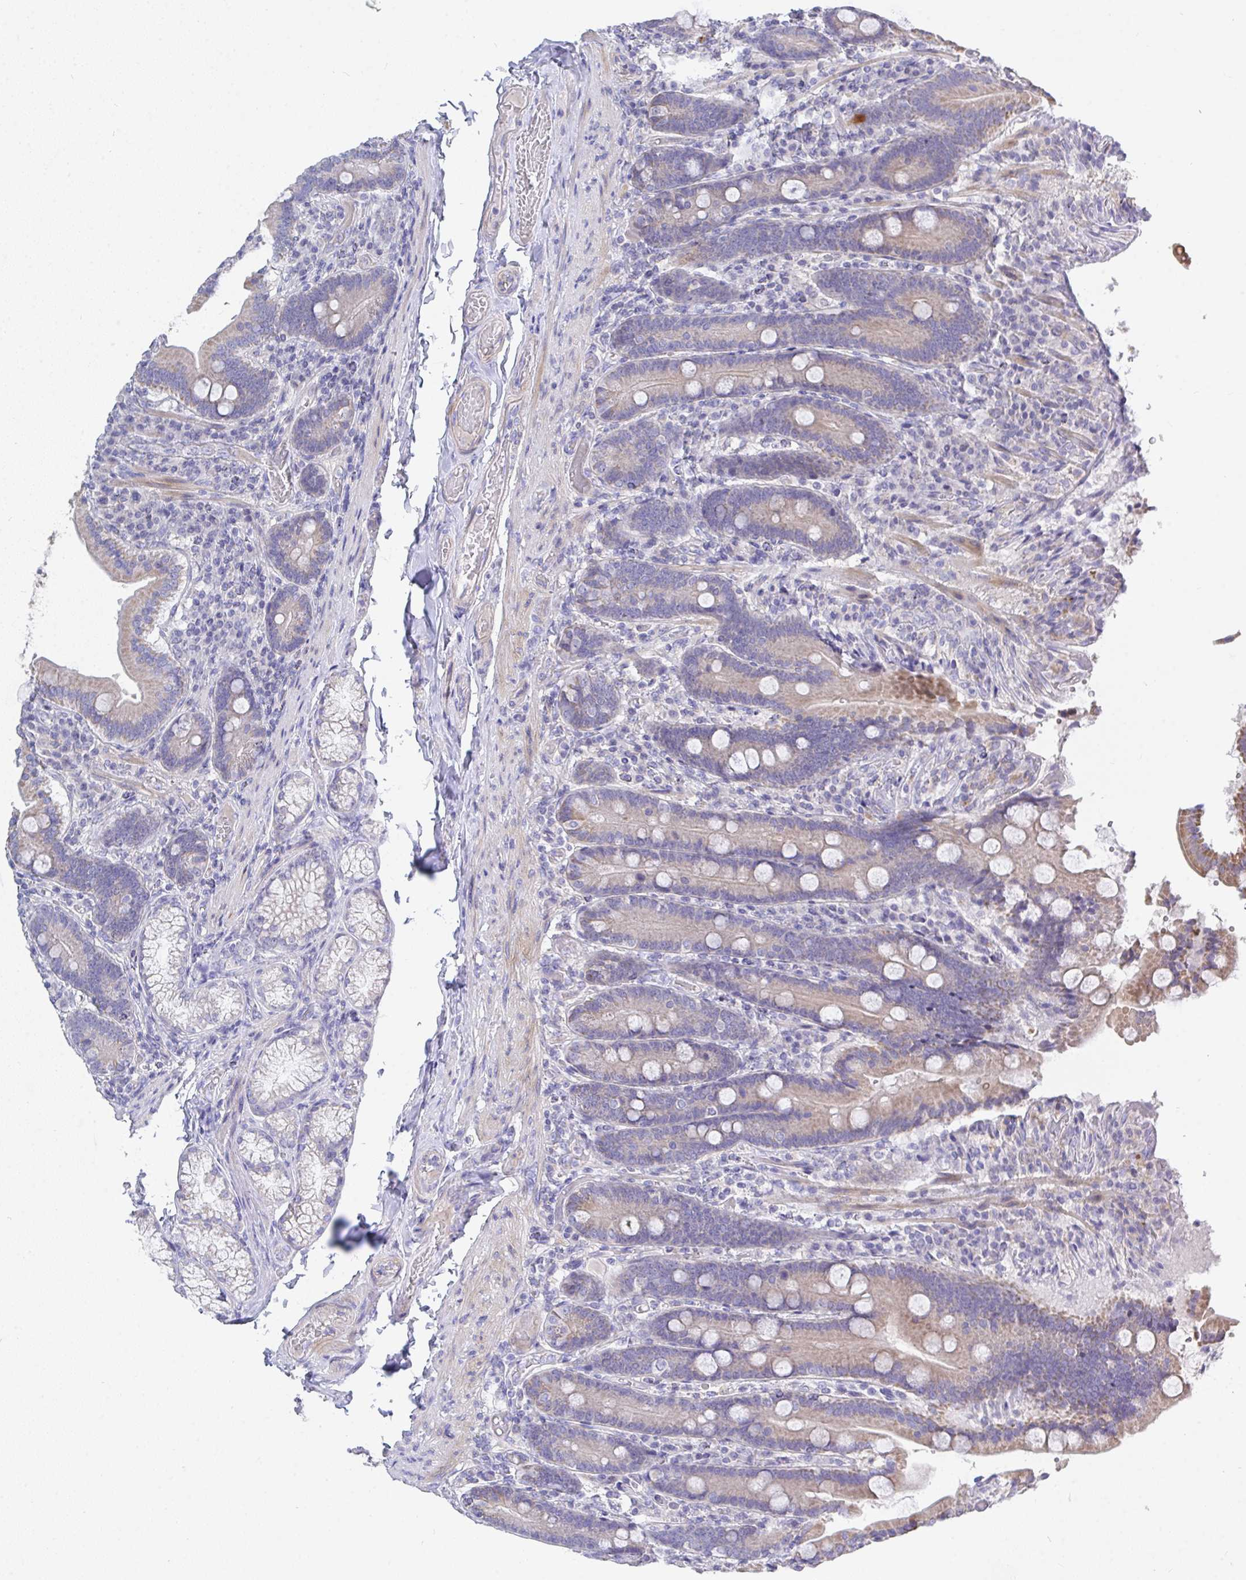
{"staining": {"intensity": "moderate", "quantity": "25%-75%", "location": "cytoplasmic/membranous"}, "tissue": "duodenum", "cell_type": "Glandular cells", "image_type": "normal", "snomed": [{"axis": "morphology", "description": "Normal tissue, NOS"}, {"axis": "topography", "description": "Duodenum"}], "caption": "Immunohistochemical staining of normal human duodenum exhibits moderate cytoplasmic/membranous protein expression in about 25%-75% of glandular cells.", "gene": "ZNF561", "patient": {"sex": "female", "age": 62}}